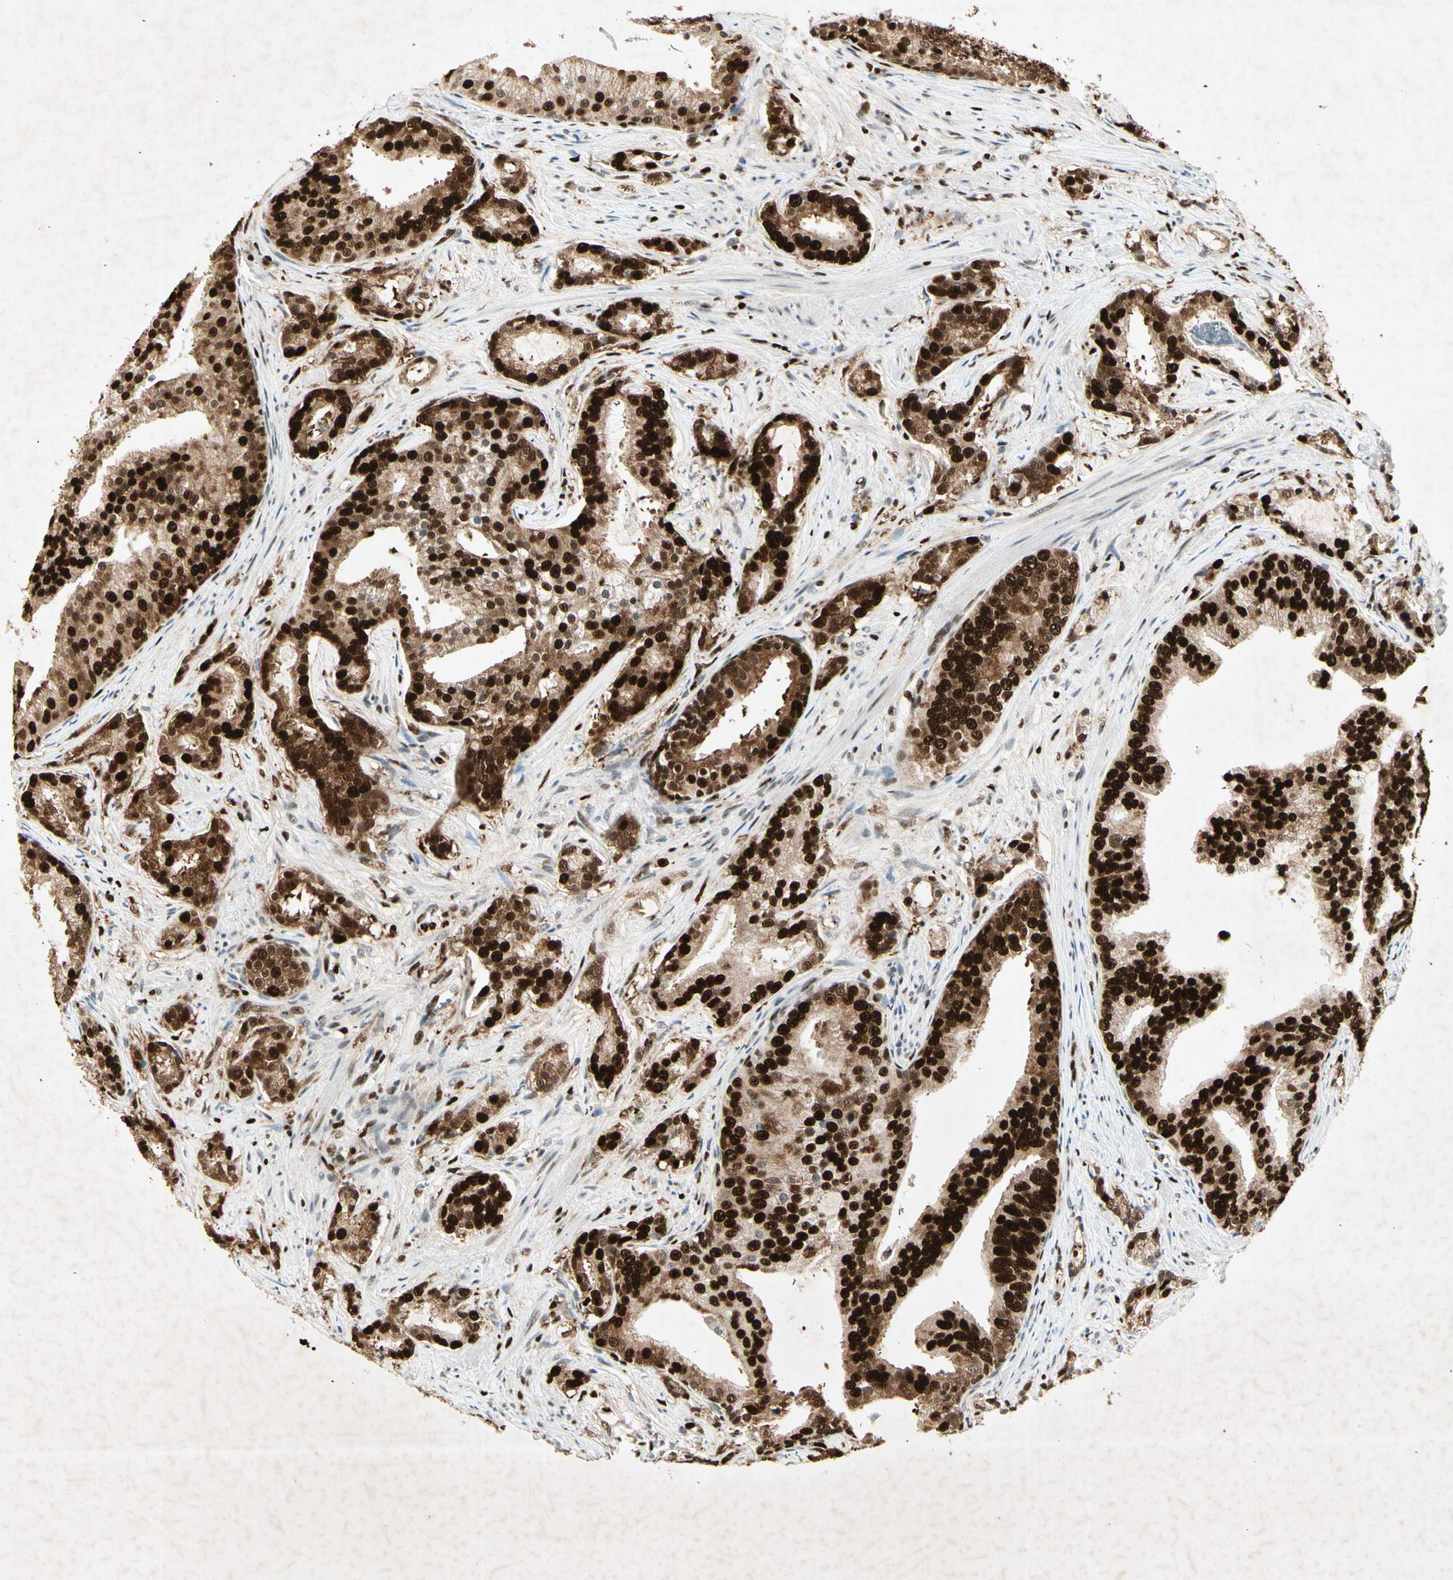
{"staining": {"intensity": "strong", "quantity": ">75%", "location": "cytoplasmic/membranous,nuclear"}, "tissue": "prostate cancer", "cell_type": "Tumor cells", "image_type": "cancer", "snomed": [{"axis": "morphology", "description": "Adenocarcinoma, Low grade"}, {"axis": "topography", "description": "Prostate"}], "caption": "Prostate low-grade adenocarcinoma stained with a protein marker displays strong staining in tumor cells.", "gene": "RNF43", "patient": {"sex": "male", "age": 58}}